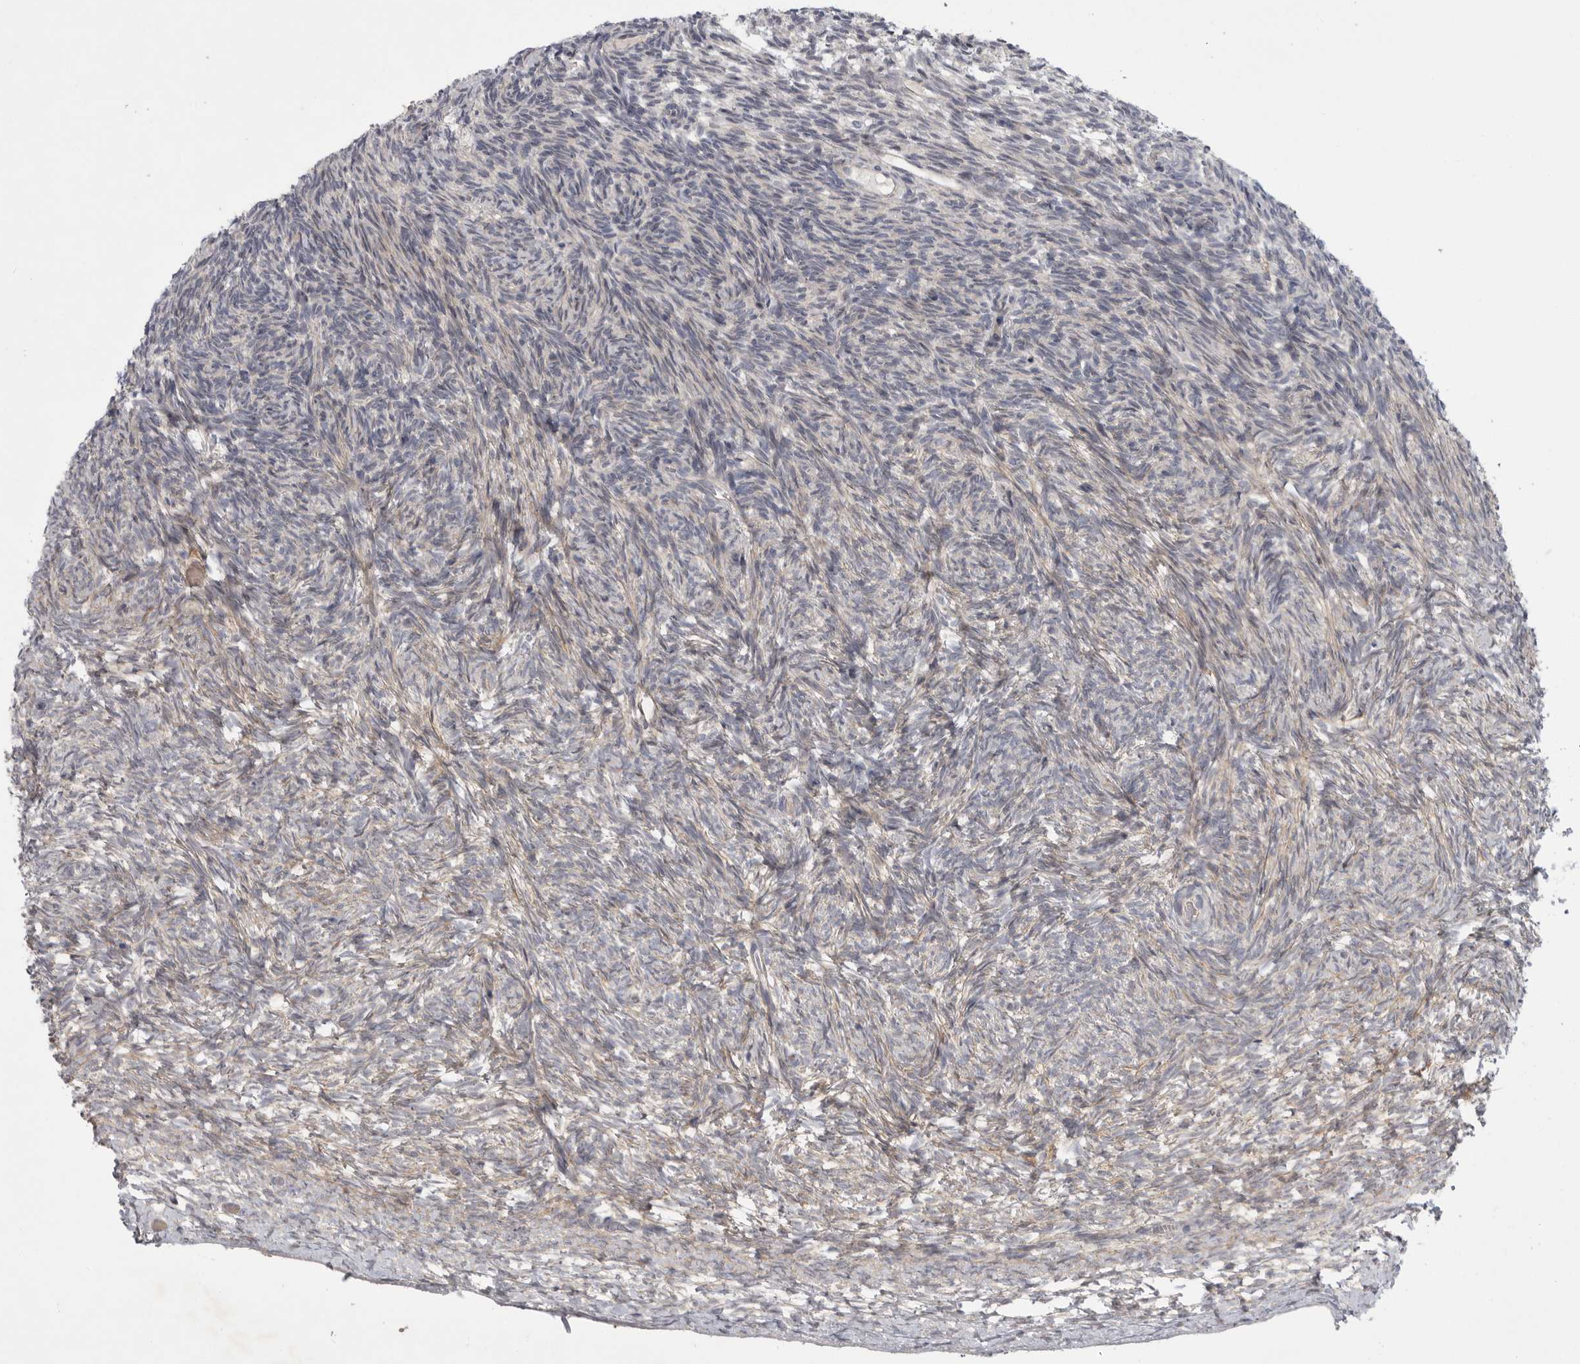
{"staining": {"intensity": "weak", "quantity": ">75%", "location": "cytoplasmic/membranous"}, "tissue": "ovary", "cell_type": "Follicle cells", "image_type": "normal", "snomed": [{"axis": "morphology", "description": "Normal tissue, NOS"}, {"axis": "topography", "description": "Ovary"}], "caption": "Immunohistochemical staining of benign ovary shows low levels of weak cytoplasmic/membranous expression in about >75% of follicle cells. (IHC, brightfield microscopy, high magnification).", "gene": "FBXO43", "patient": {"sex": "female", "age": 34}}